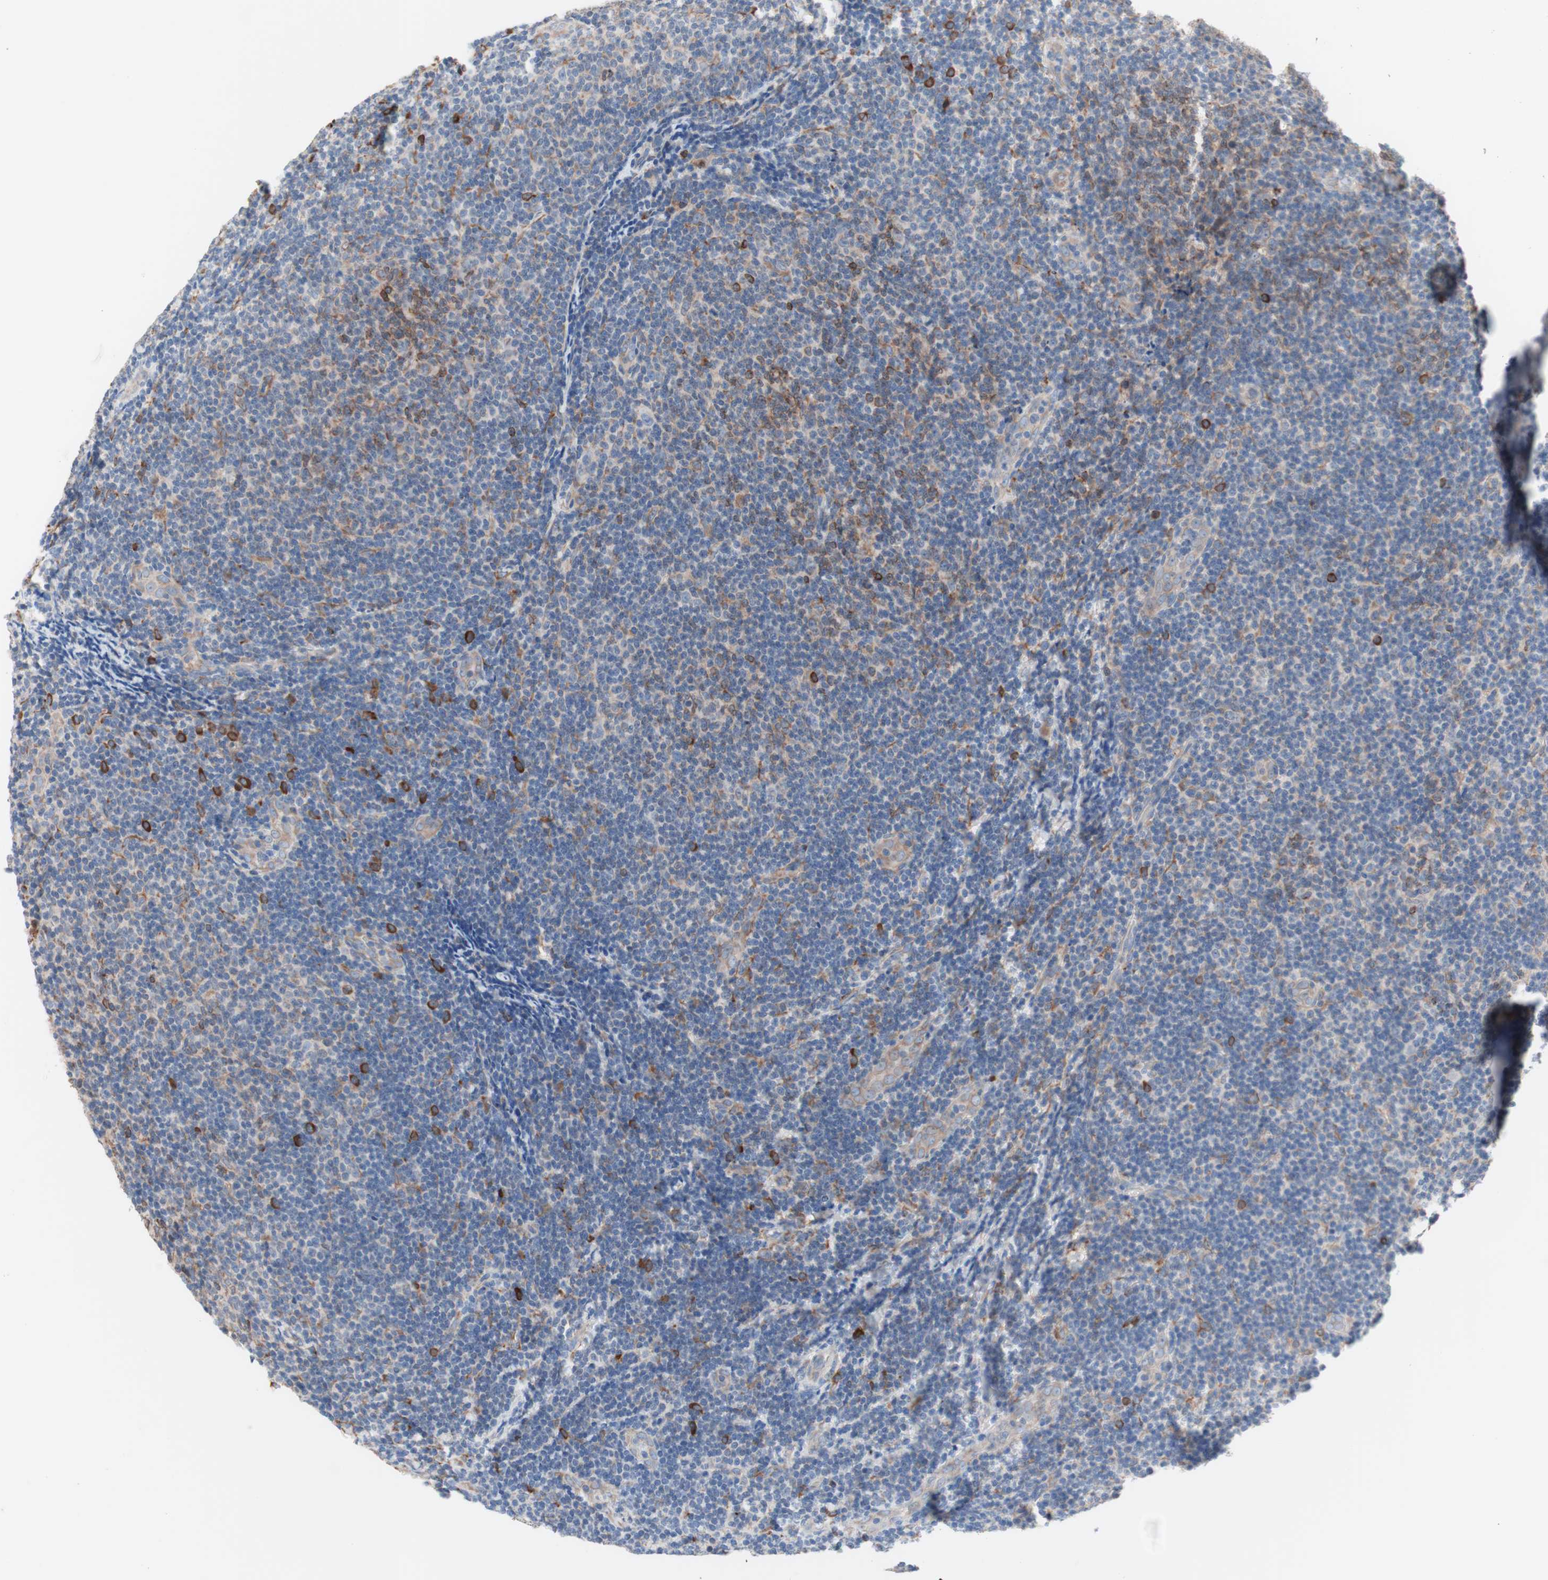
{"staining": {"intensity": "negative", "quantity": "none", "location": "none"}, "tissue": "lymphoma", "cell_type": "Tumor cells", "image_type": "cancer", "snomed": [{"axis": "morphology", "description": "Malignant lymphoma, non-Hodgkin's type, Low grade"}, {"axis": "topography", "description": "Lymph node"}], "caption": "Immunohistochemistry histopathology image of human low-grade malignant lymphoma, non-Hodgkin's type stained for a protein (brown), which shows no positivity in tumor cells. The staining was performed using DAB (3,3'-diaminobenzidine) to visualize the protein expression in brown, while the nuclei were stained in blue with hematoxylin (Magnification: 20x).", "gene": "SLC27A4", "patient": {"sex": "male", "age": 83}}